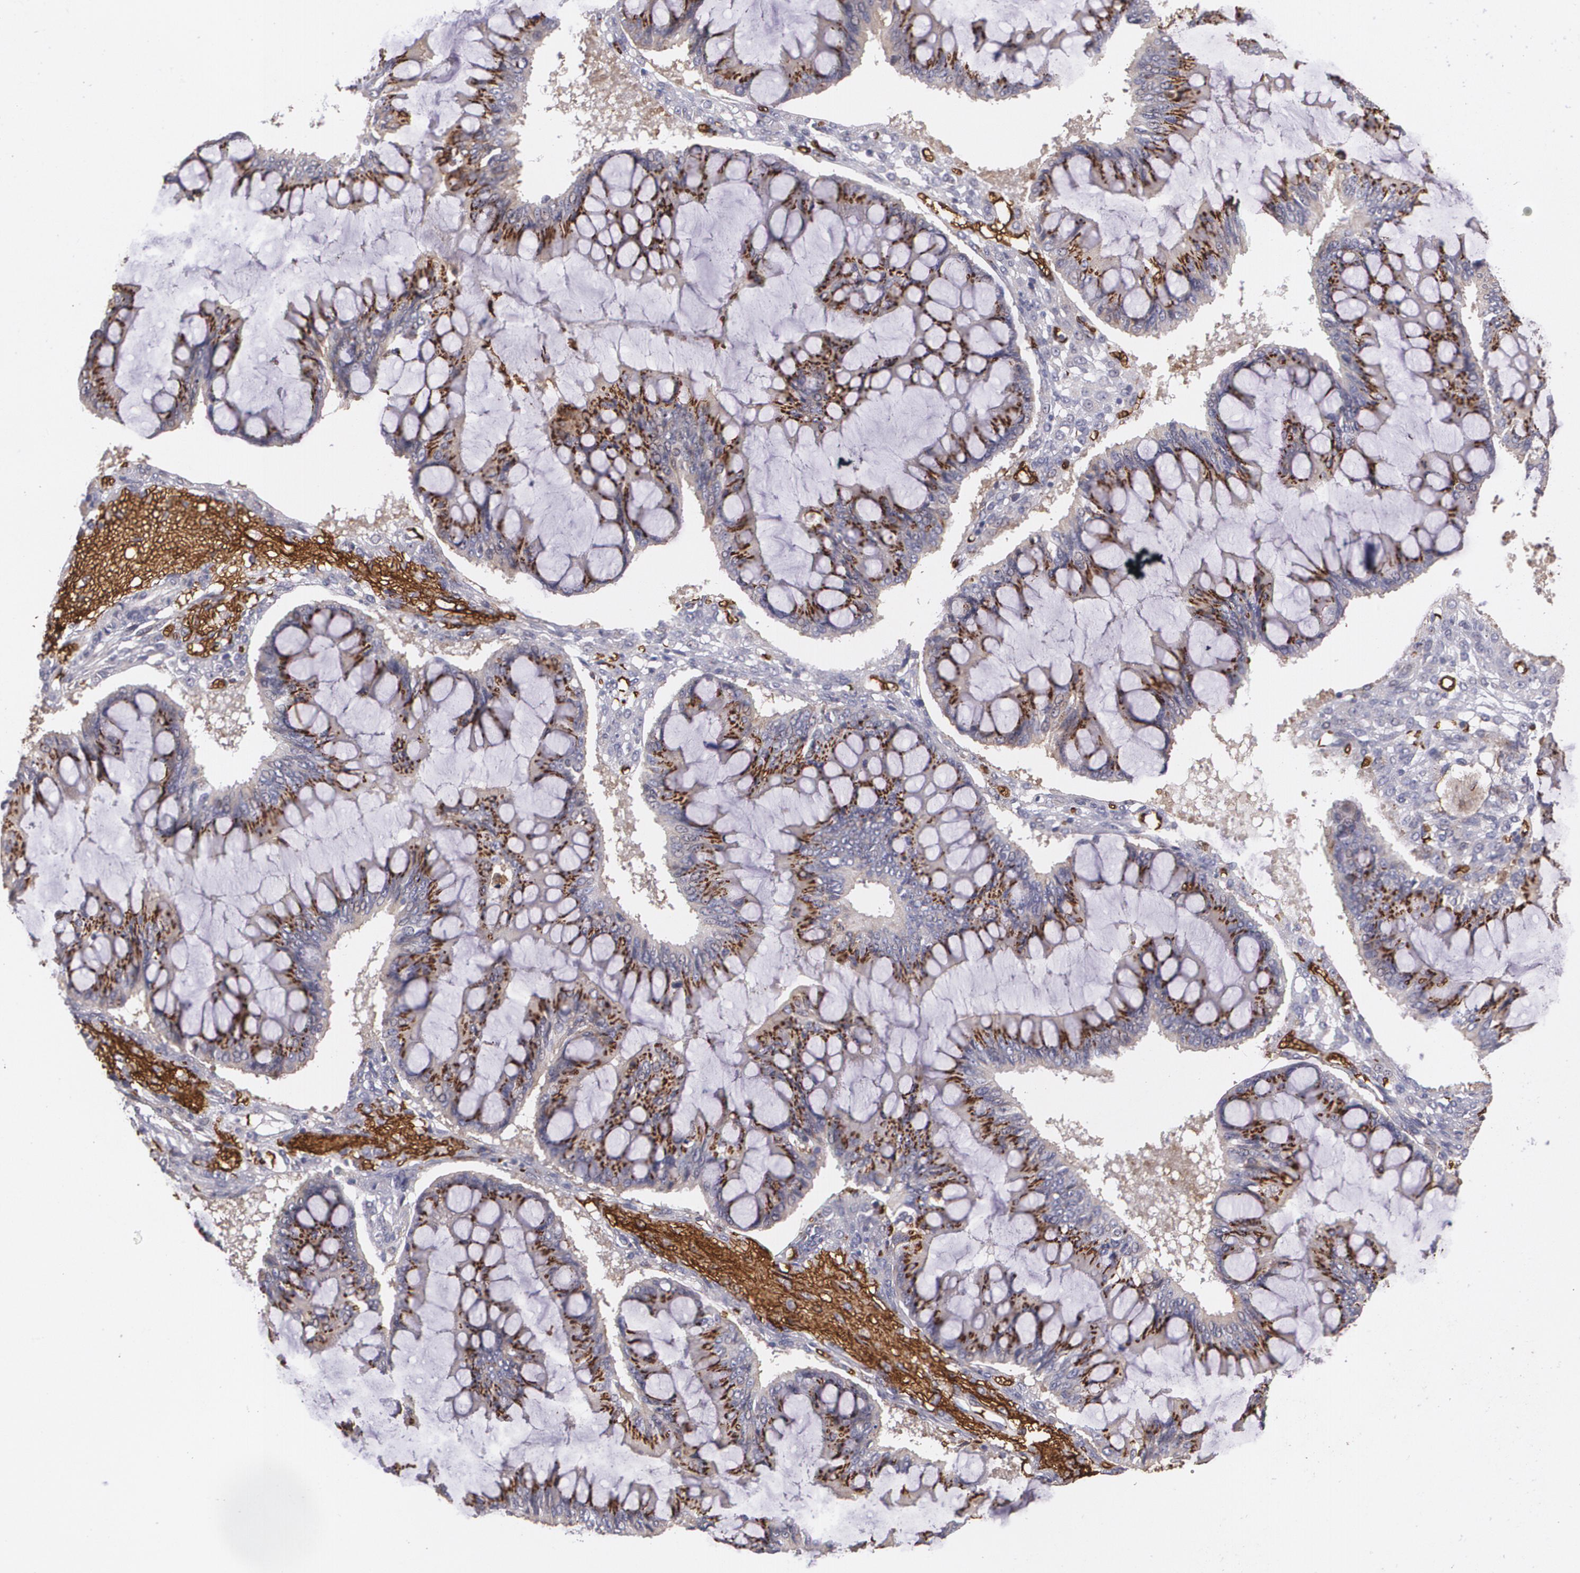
{"staining": {"intensity": "moderate", "quantity": ">75%", "location": "cytoplasmic/membranous"}, "tissue": "ovarian cancer", "cell_type": "Tumor cells", "image_type": "cancer", "snomed": [{"axis": "morphology", "description": "Cystadenocarcinoma, mucinous, NOS"}, {"axis": "topography", "description": "Ovary"}], "caption": "A medium amount of moderate cytoplasmic/membranous expression is present in approximately >75% of tumor cells in ovarian cancer (mucinous cystadenocarcinoma) tissue.", "gene": "SLC2A1", "patient": {"sex": "female", "age": 73}}